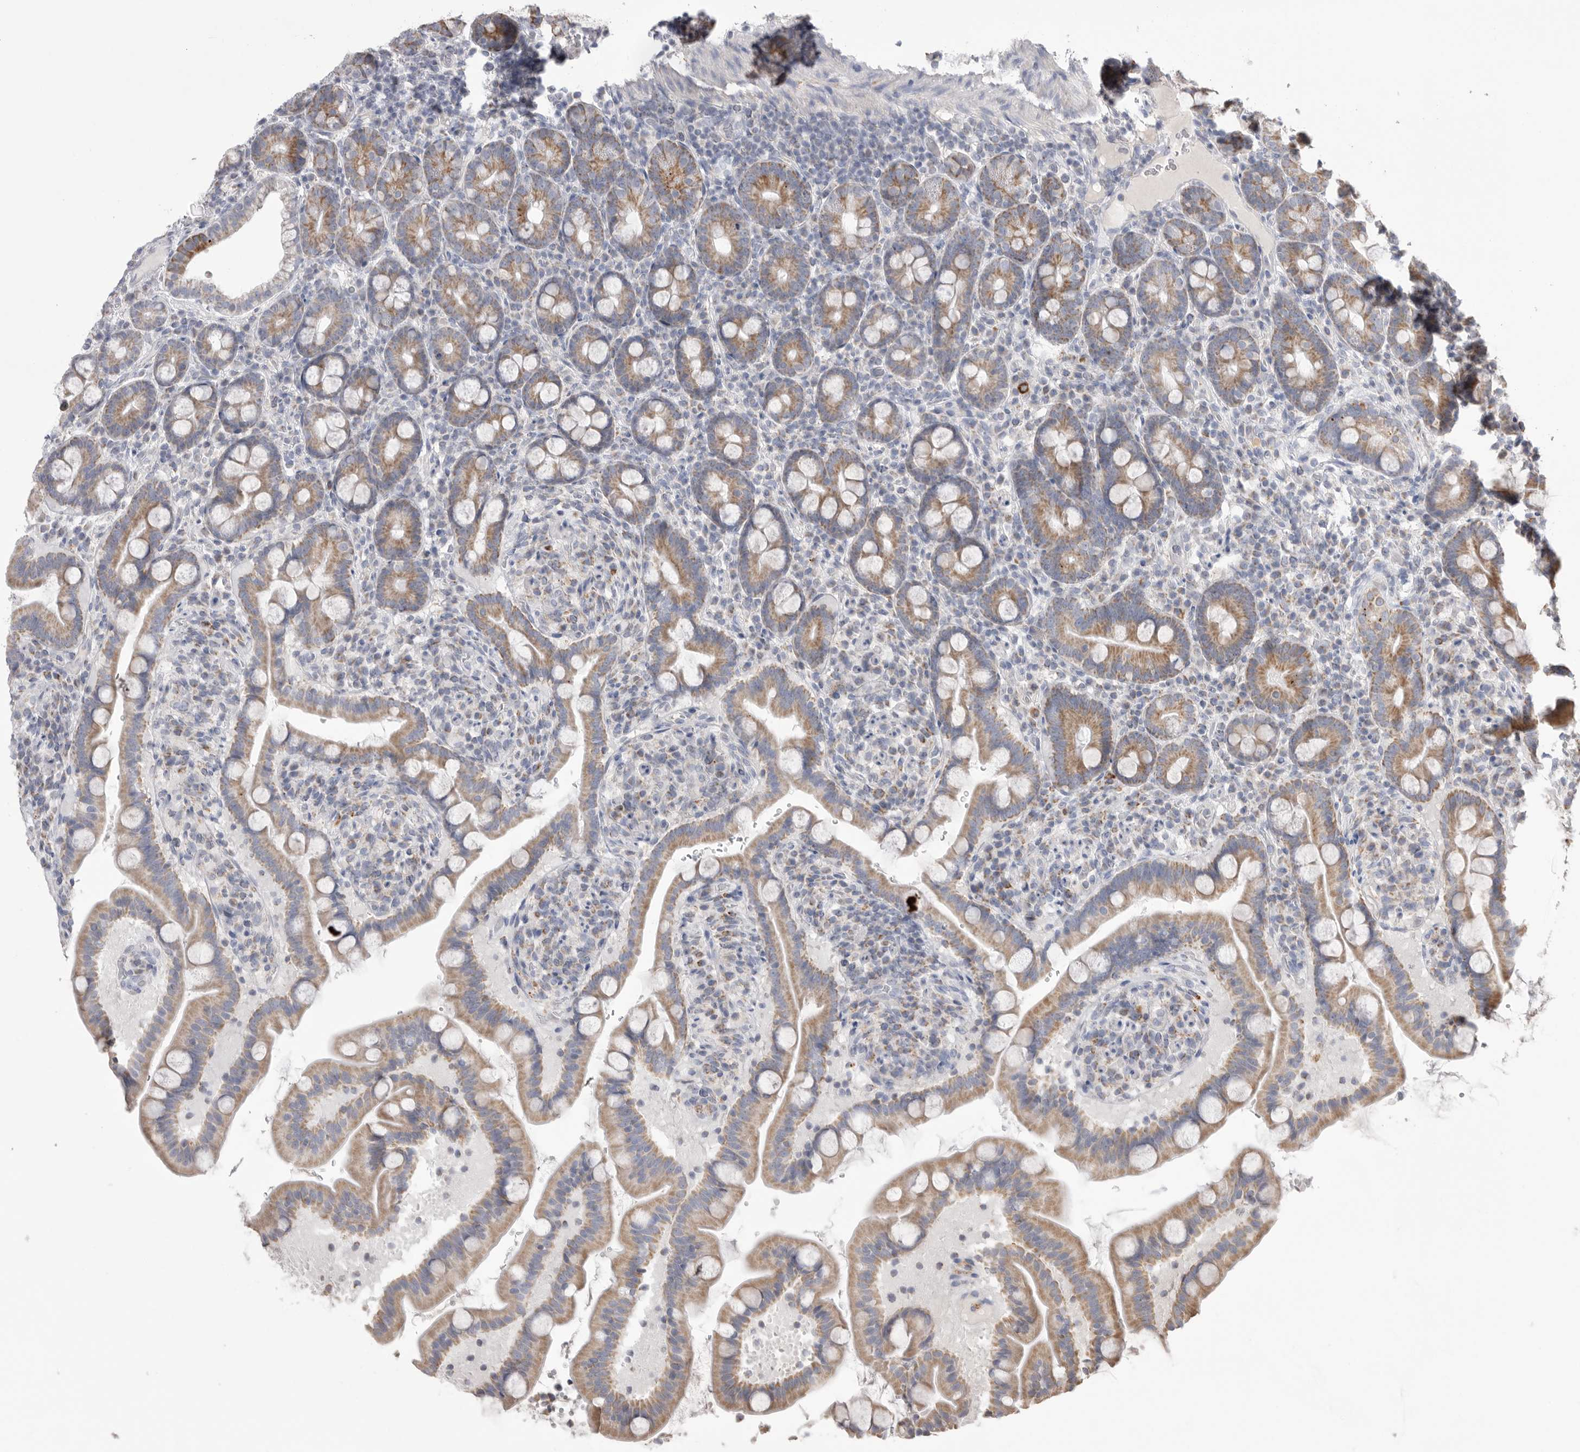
{"staining": {"intensity": "weak", "quantity": ">75%", "location": "cytoplasmic/membranous"}, "tissue": "duodenum", "cell_type": "Glandular cells", "image_type": "normal", "snomed": [{"axis": "morphology", "description": "Normal tissue, NOS"}, {"axis": "topography", "description": "Duodenum"}], "caption": "Immunohistochemistry of unremarkable duodenum reveals low levels of weak cytoplasmic/membranous positivity in about >75% of glandular cells.", "gene": "VDAC3", "patient": {"sex": "male", "age": 54}}